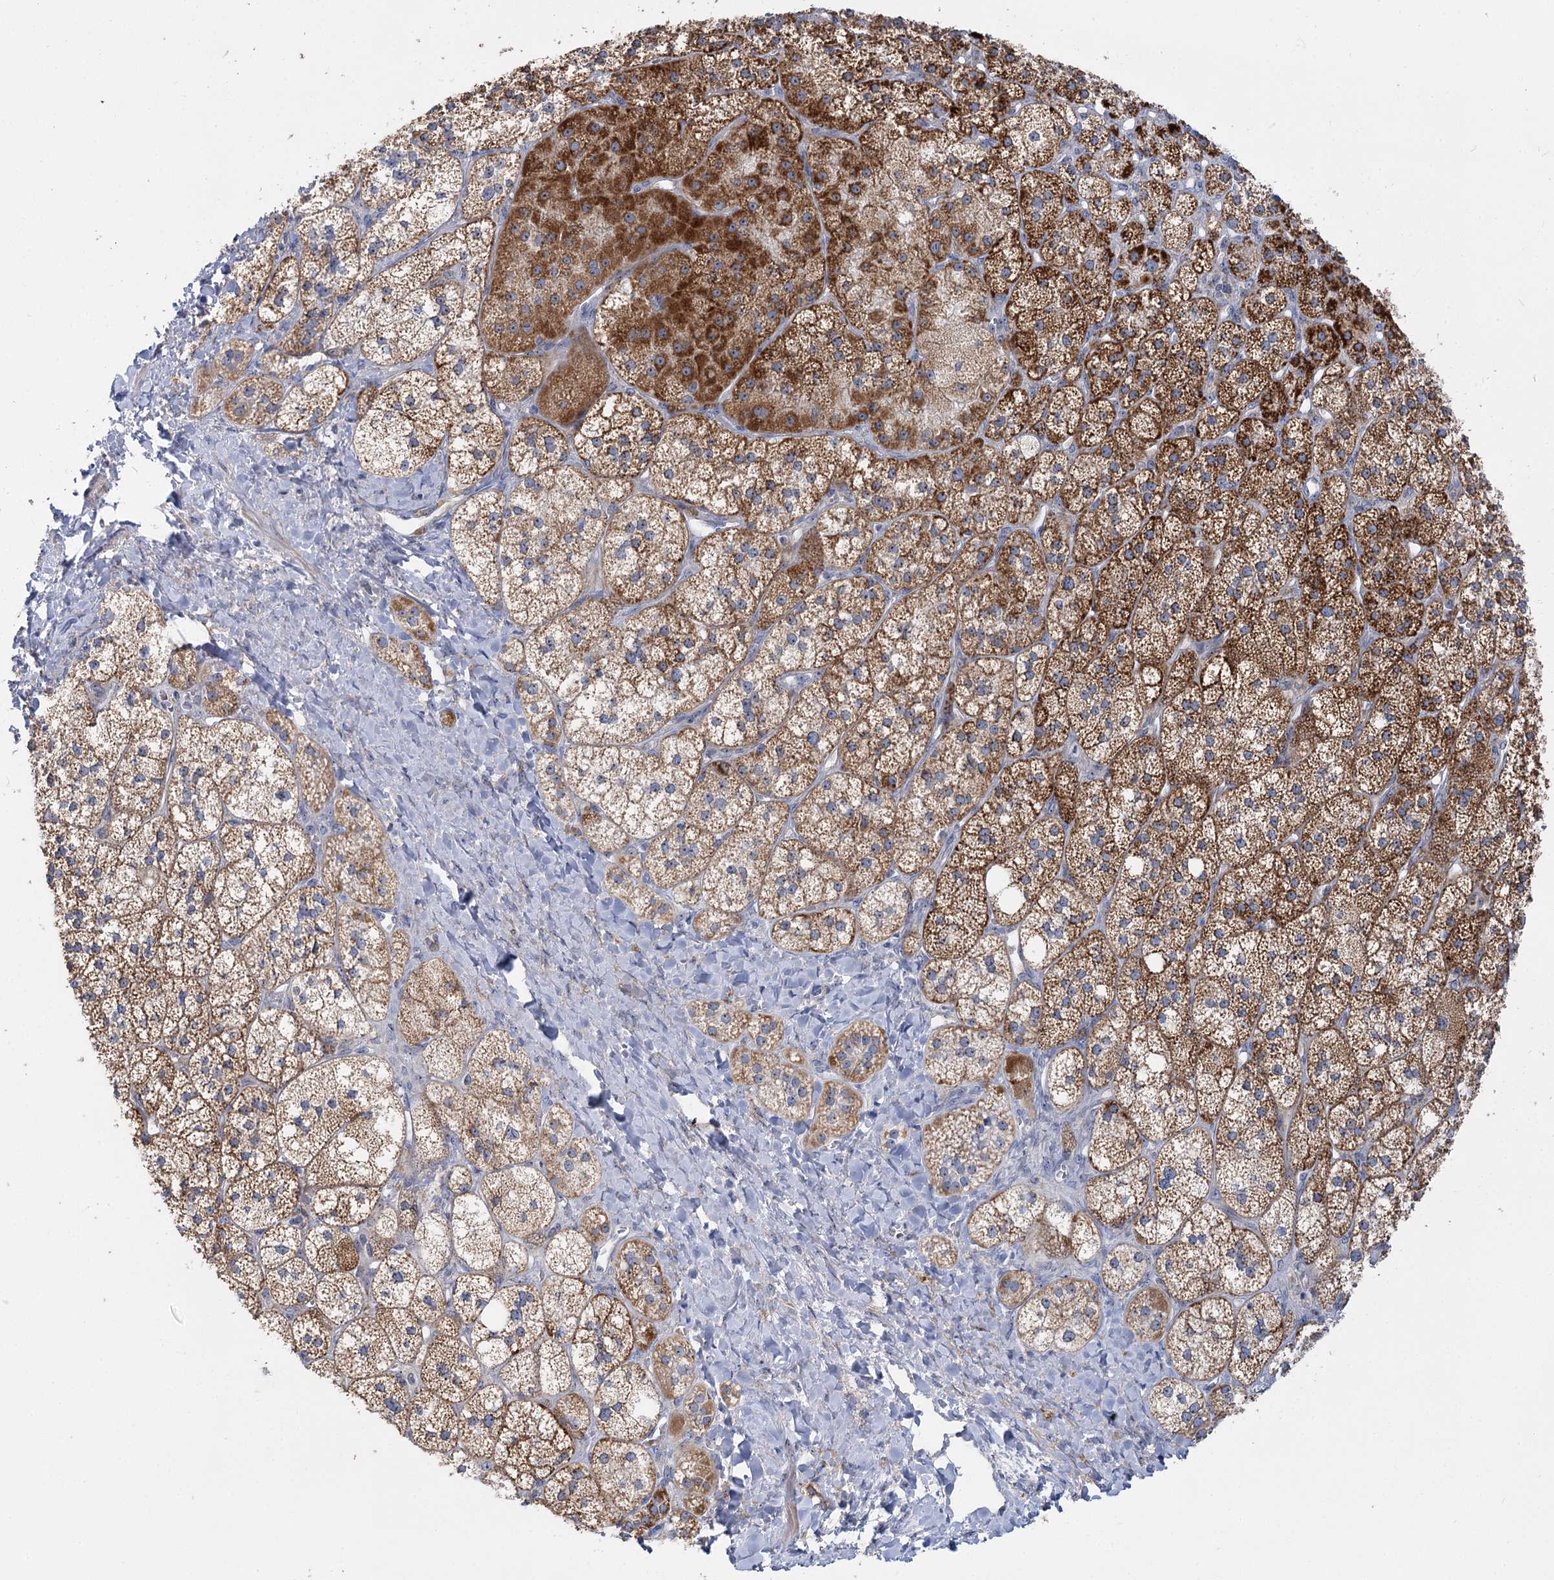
{"staining": {"intensity": "strong", "quantity": ">75%", "location": "cytoplasmic/membranous"}, "tissue": "adrenal gland", "cell_type": "Glandular cells", "image_type": "normal", "snomed": [{"axis": "morphology", "description": "Normal tissue, NOS"}, {"axis": "topography", "description": "Adrenal gland"}], "caption": "IHC of normal adrenal gland reveals high levels of strong cytoplasmic/membranous expression in about >75% of glandular cells.", "gene": "SUOX", "patient": {"sex": "male", "age": 61}}